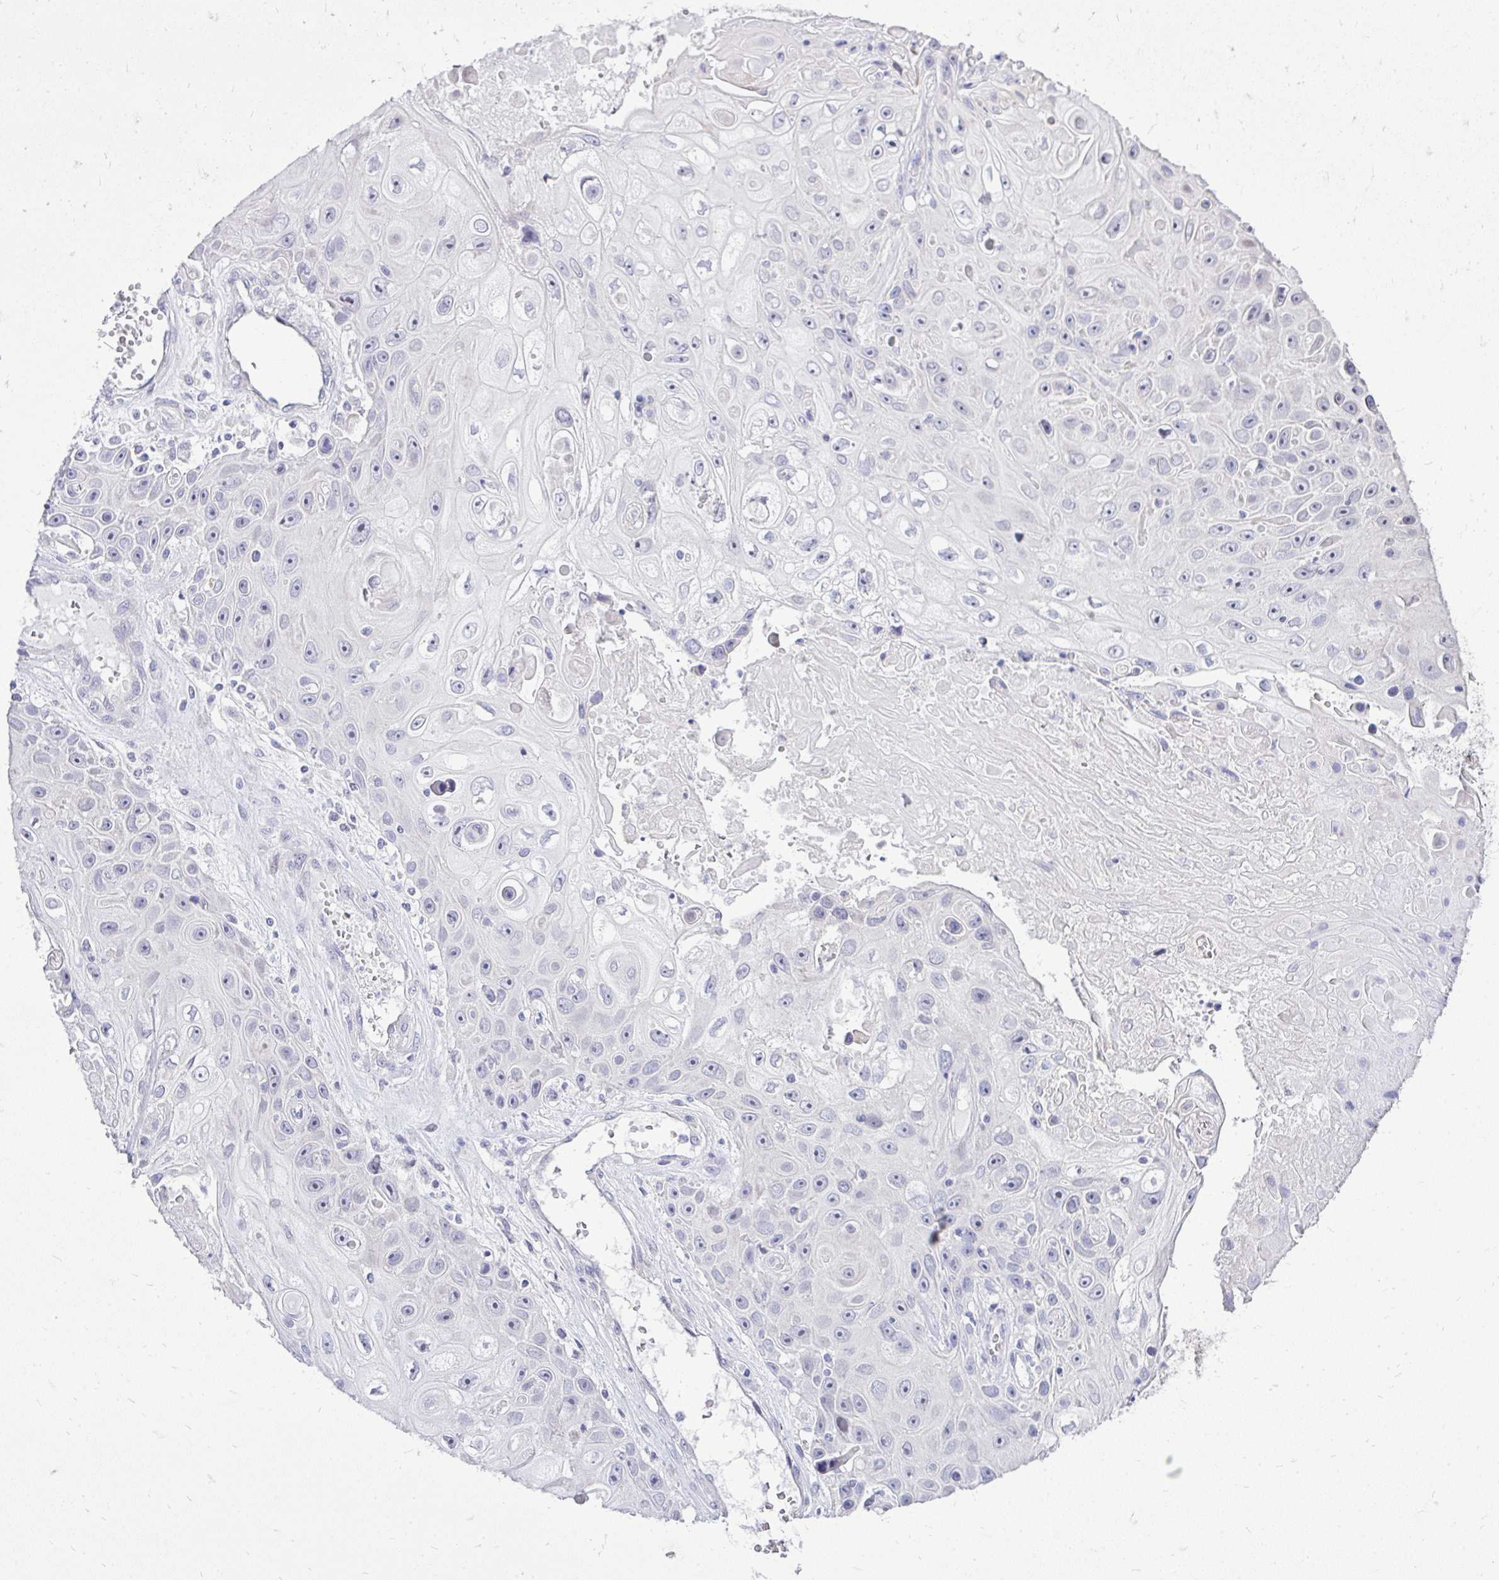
{"staining": {"intensity": "weak", "quantity": "<25%", "location": "nuclear"}, "tissue": "skin cancer", "cell_type": "Tumor cells", "image_type": "cancer", "snomed": [{"axis": "morphology", "description": "Squamous cell carcinoma, NOS"}, {"axis": "topography", "description": "Skin"}], "caption": "Immunohistochemical staining of skin cancer displays no significant expression in tumor cells. (DAB (3,3'-diaminobenzidine) IHC visualized using brightfield microscopy, high magnification).", "gene": "OR8D1", "patient": {"sex": "male", "age": 82}}